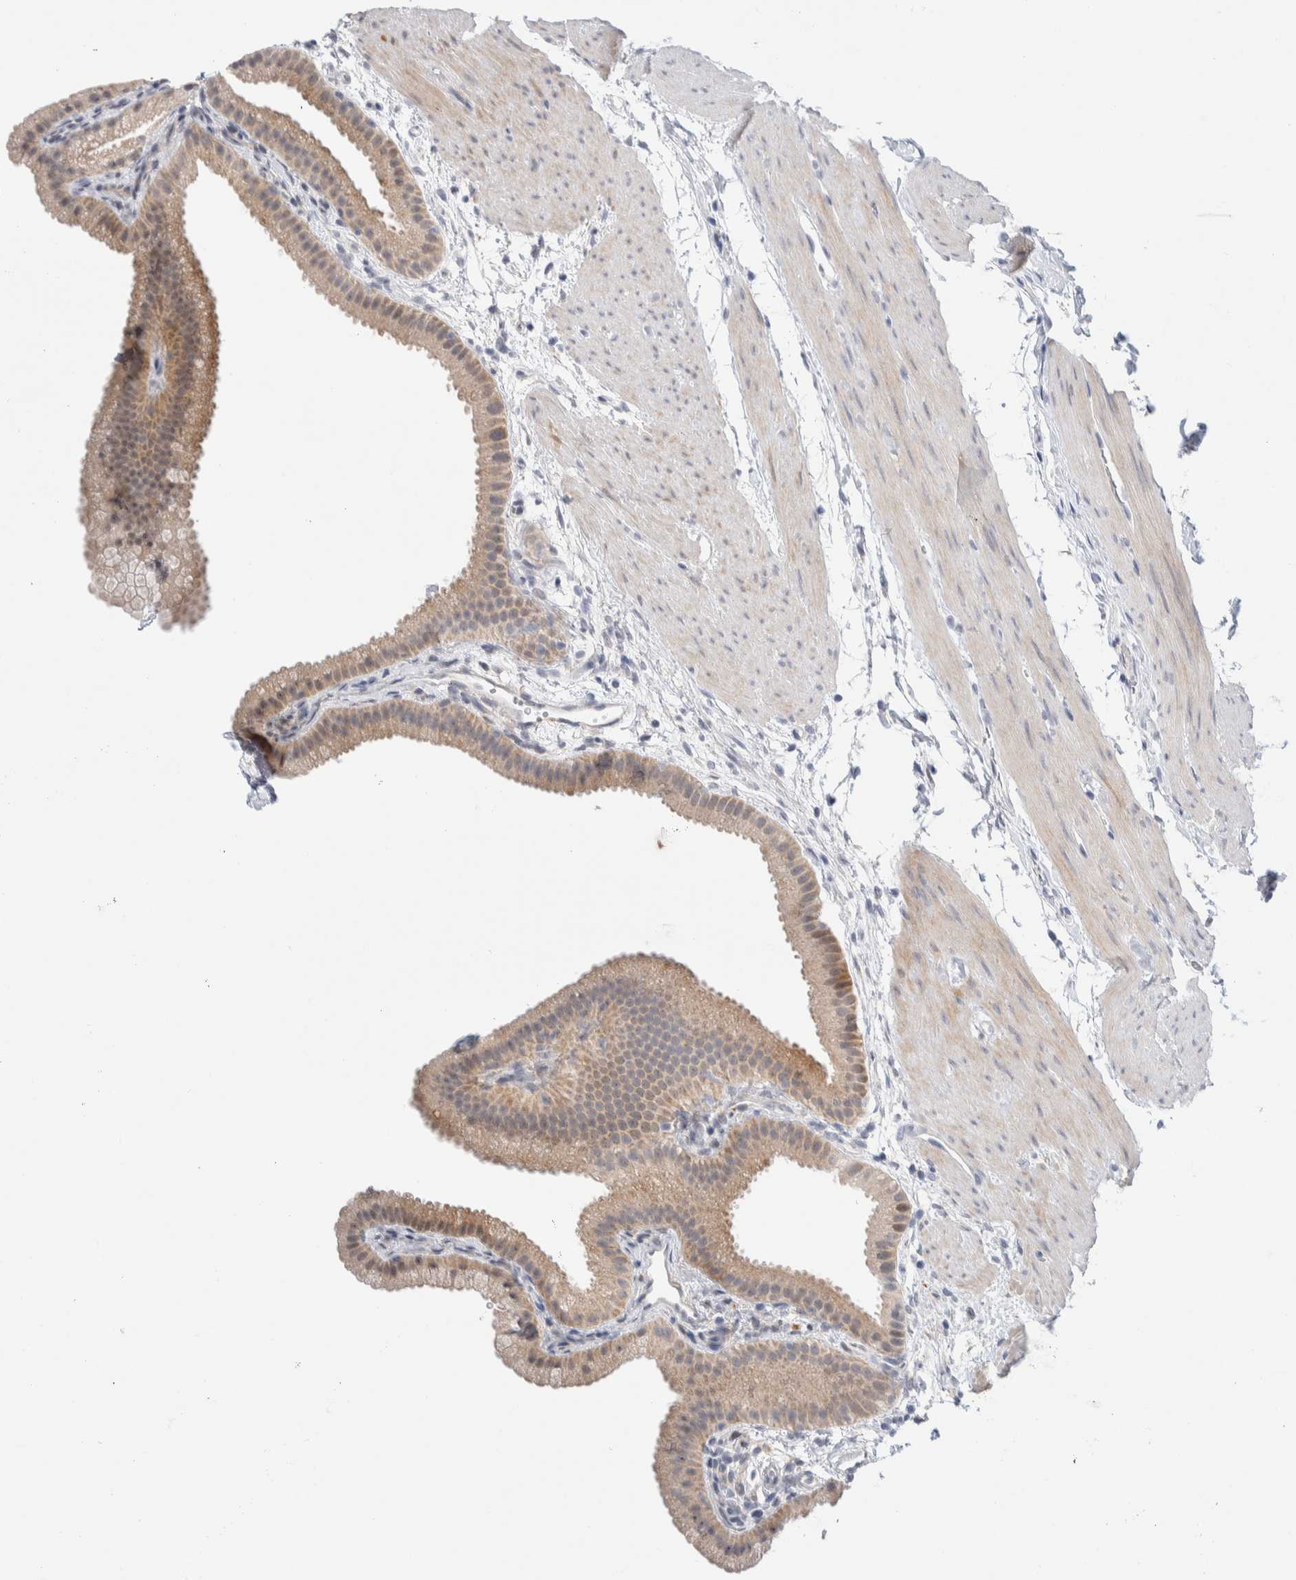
{"staining": {"intensity": "weak", "quantity": ">75%", "location": "cytoplasmic/membranous"}, "tissue": "gallbladder", "cell_type": "Glandular cells", "image_type": "normal", "snomed": [{"axis": "morphology", "description": "Normal tissue, NOS"}, {"axis": "topography", "description": "Gallbladder"}], "caption": "A histopathology image of human gallbladder stained for a protein exhibits weak cytoplasmic/membranous brown staining in glandular cells.", "gene": "DNAJB6", "patient": {"sex": "female", "age": 64}}